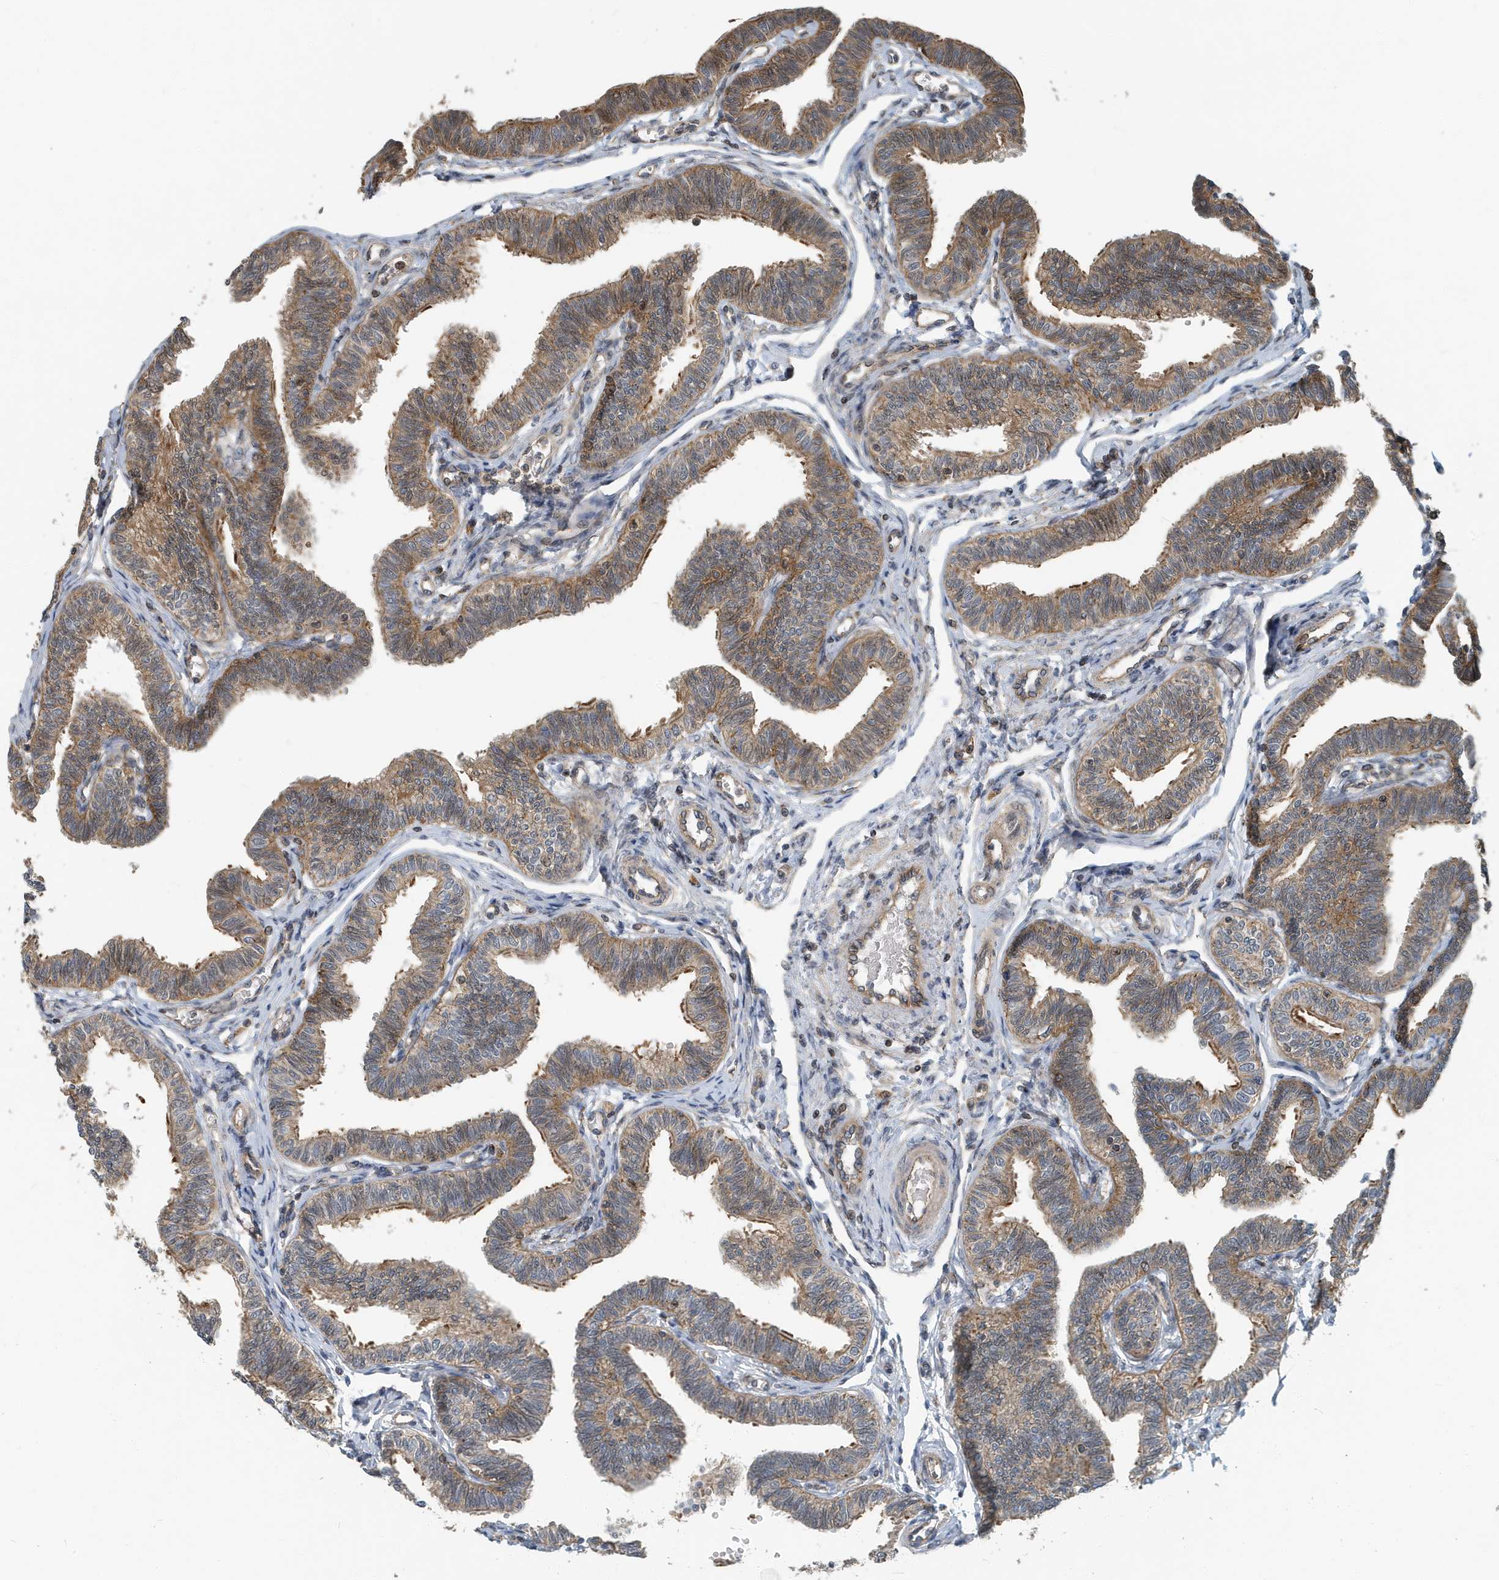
{"staining": {"intensity": "moderate", "quantity": ">75%", "location": "cytoplasmic/membranous"}, "tissue": "fallopian tube", "cell_type": "Glandular cells", "image_type": "normal", "snomed": [{"axis": "morphology", "description": "Normal tissue, NOS"}, {"axis": "topography", "description": "Fallopian tube"}, {"axis": "topography", "description": "Ovary"}], "caption": "This micrograph shows immunohistochemistry (IHC) staining of benign fallopian tube, with medium moderate cytoplasmic/membranous staining in approximately >75% of glandular cells.", "gene": "KIF15", "patient": {"sex": "female", "age": 23}}